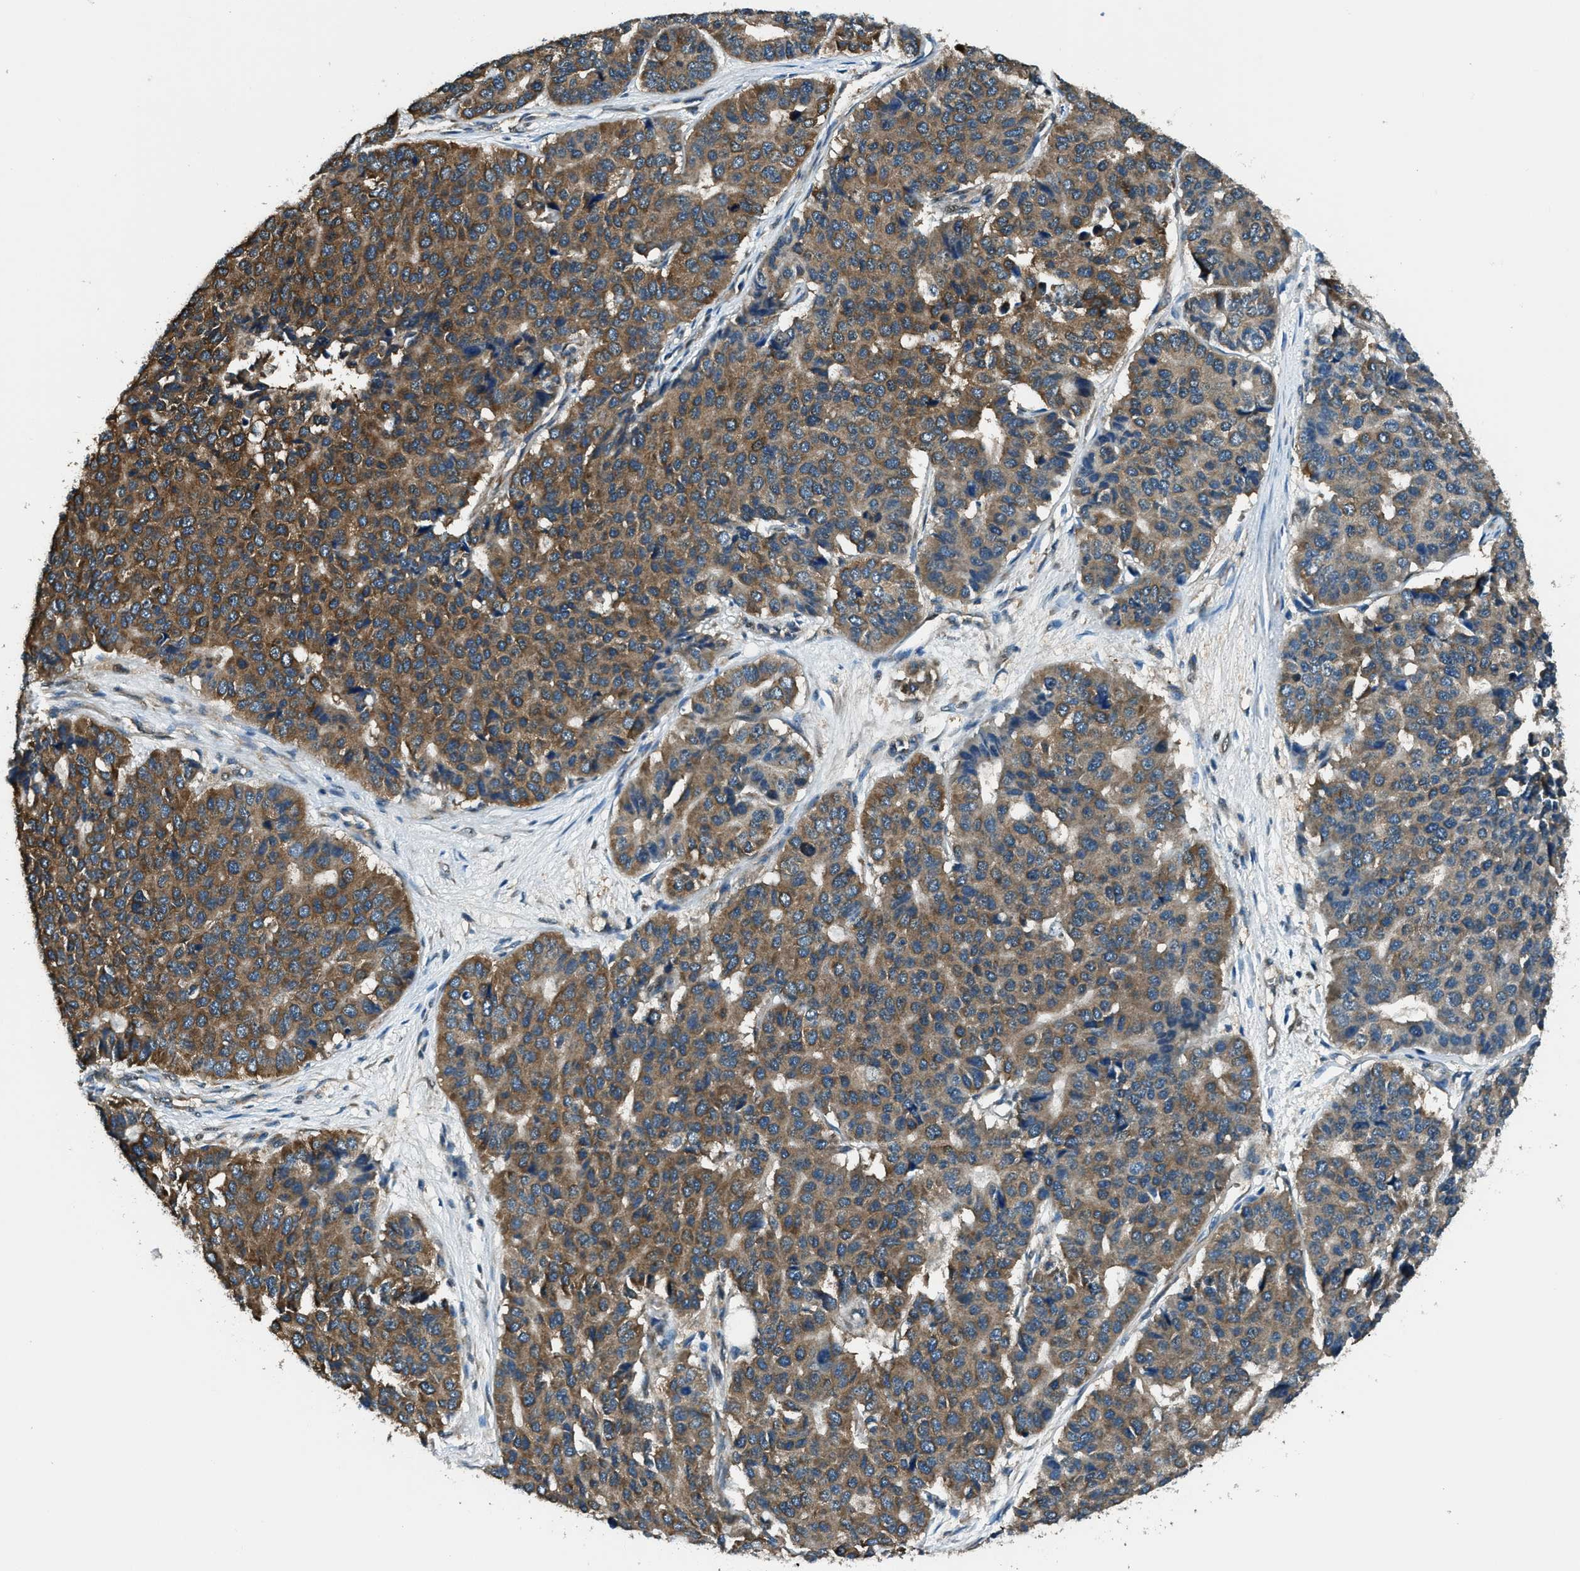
{"staining": {"intensity": "moderate", "quantity": "25%-75%", "location": "cytoplasmic/membranous"}, "tissue": "pancreatic cancer", "cell_type": "Tumor cells", "image_type": "cancer", "snomed": [{"axis": "morphology", "description": "Adenocarcinoma, NOS"}, {"axis": "topography", "description": "Pancreas"}], "caption": "Pancreatic cancer stained with DAB IHC displays medium levels of moderate cytoplasmic/membranous staining in approximately 25%-75% of tumor cells.", "gene": "ARFGAP2", "patient": {"sex": "male", "age": 50}}